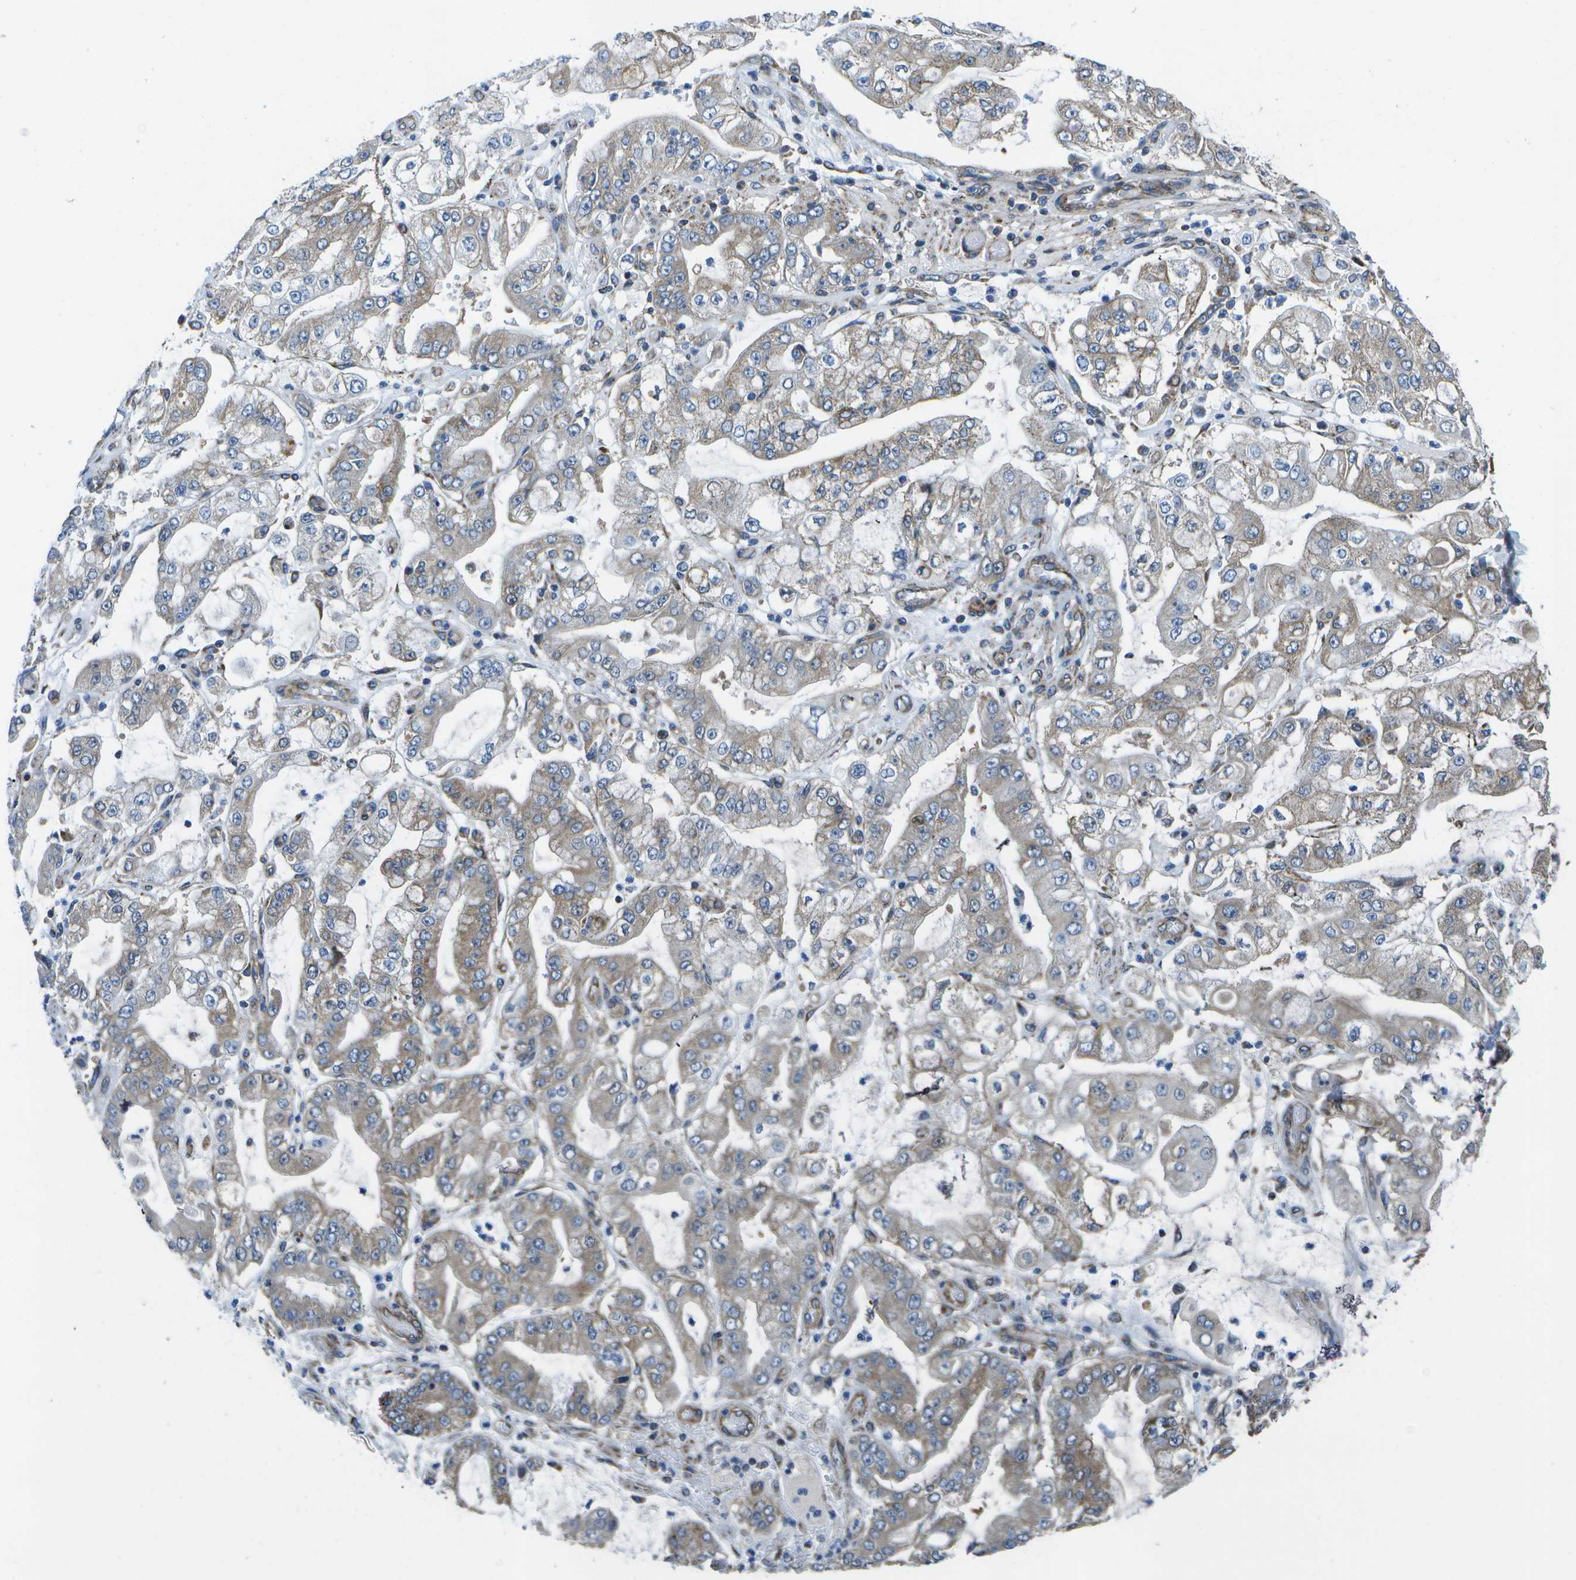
{"staining": {"intensity": "weak", "quantity": ">75%", "location": "cytoplasmic/membranous"}, "tissue": "stomach cancer", "cell_type": "Tumor cells", "image_type": "cancer", "snomed": [{"axis": "morphology", "description": "Adenocarcinoma, NOS"}, {"axis": "topography", "description": "Stomach"}], "caption": "Human stomach adenocarcinoma stained with a protein marker displays weak staining in tumor cells.", "gene": "MVK", "patient": {"sex": "male", "age": 76}}